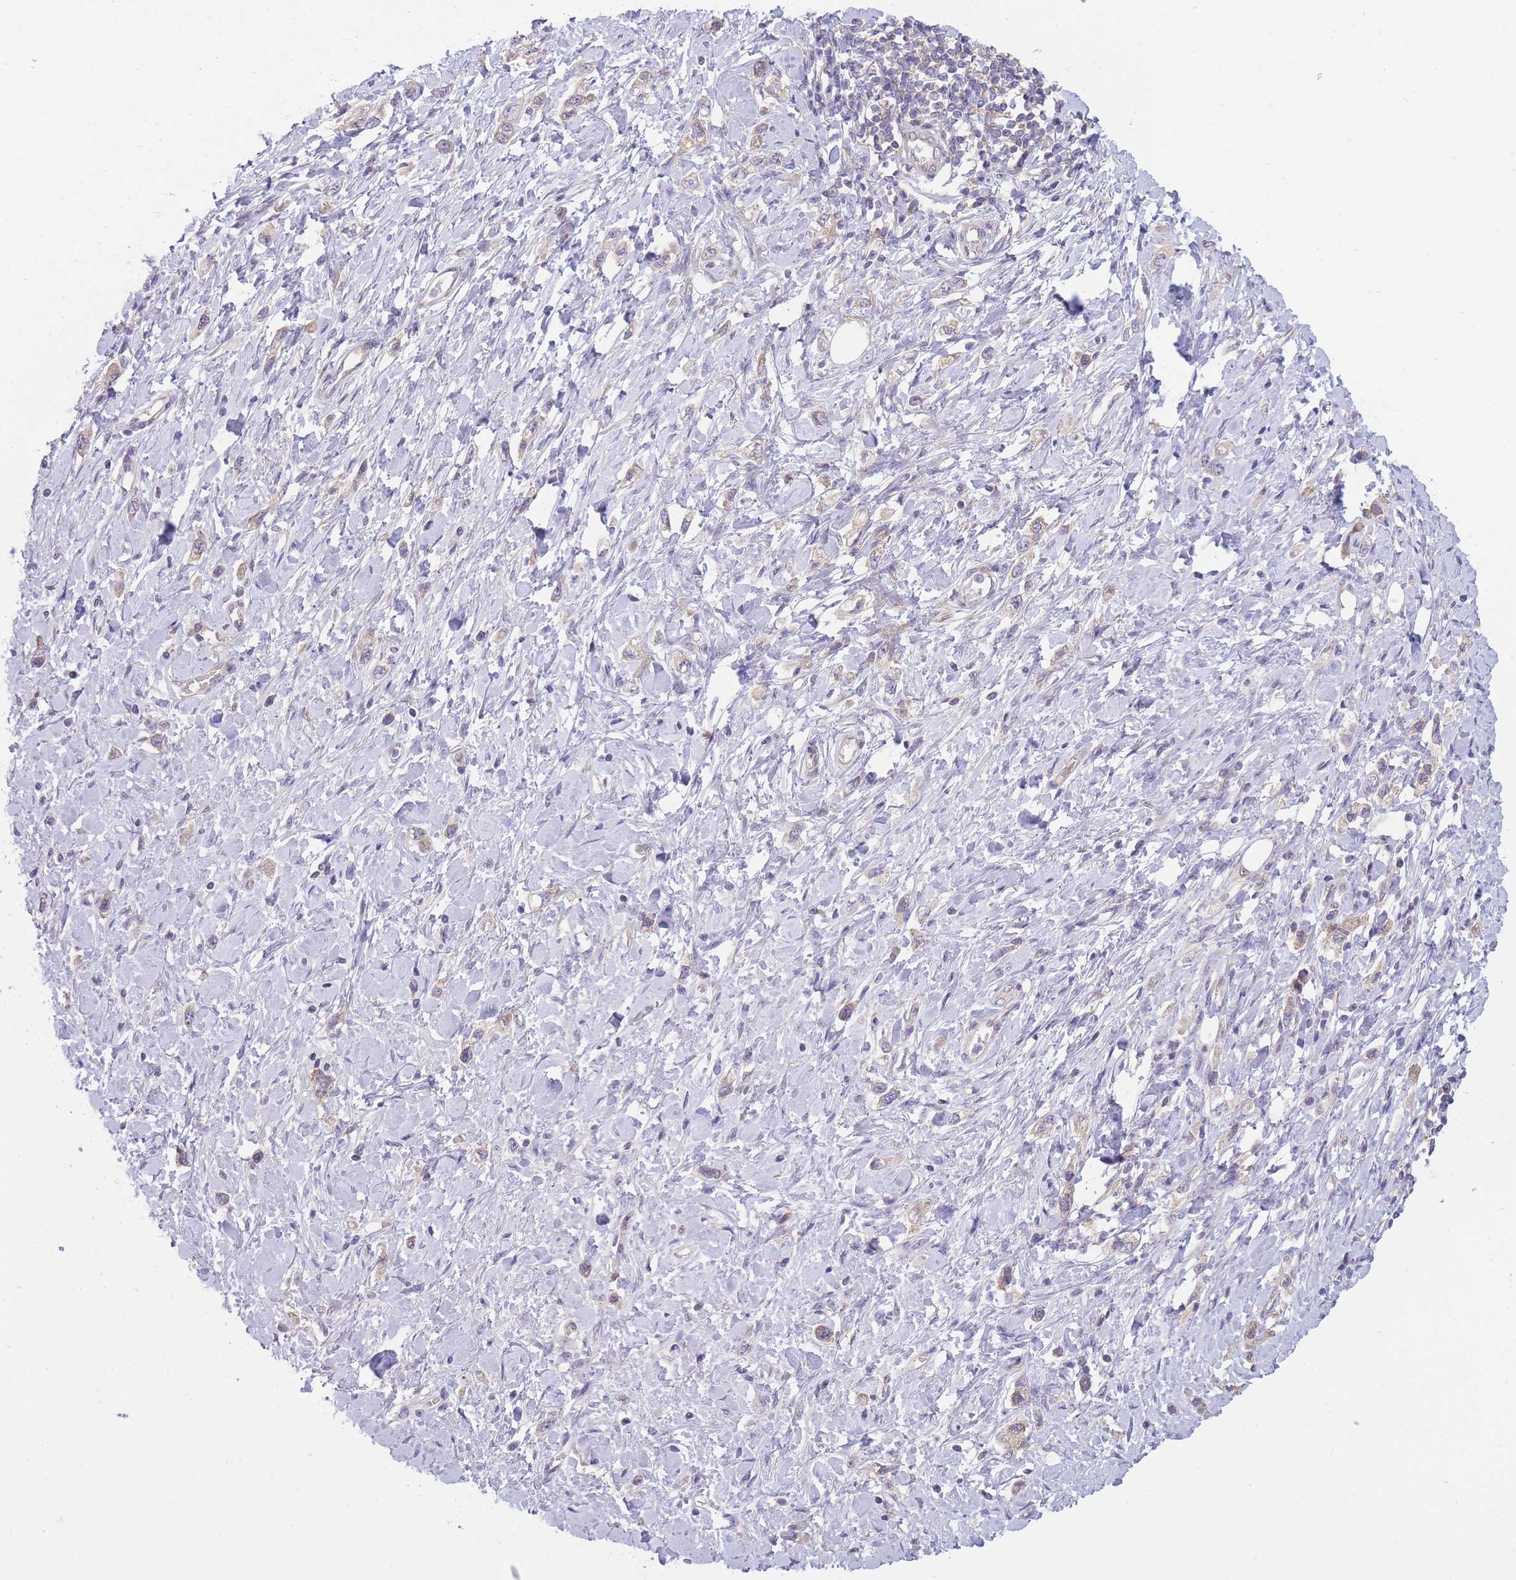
{"staining": {"intensity": "weak", "quantity": "<25%", "location": "cytoplasmic/membranous"}, "tissue": "stomach cancer", "cell_type": "Tumor cells", "image_type": "cancer", "snomed": [{"axis": "morphology", "description": "Adenocarcinoma, NOS"}, {"axis": "topography", "description": "Stomach"}], "caption": "There is no significant positivity in tumor cells of stomach cancer (adenocarcinoma).", "gene": "PFDN6", "patient": {"sex": "female", "age": 65}}